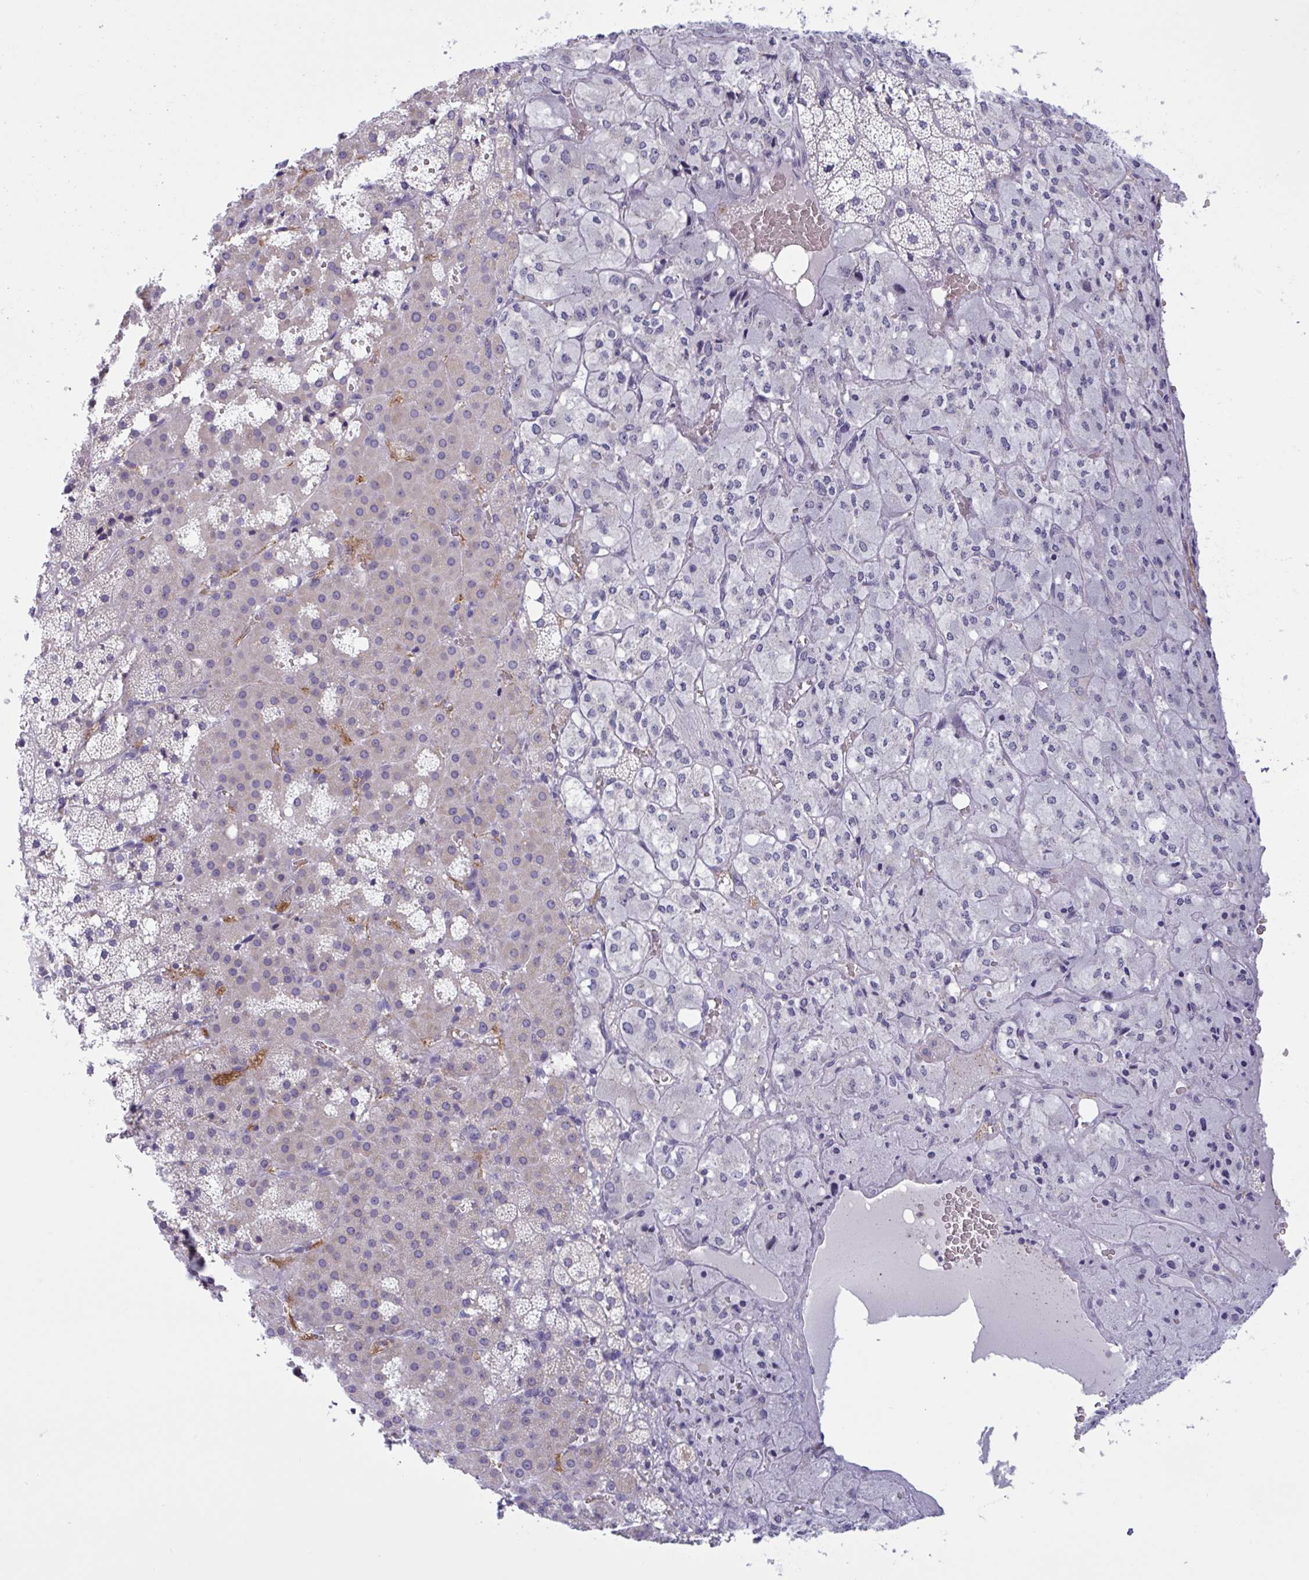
{"staining": {"intensity": "weak", "quantity": "<25%", "location": "cytoplasmic/membranous"}, "tissue": "adrenal gland", "cell_type": "Glandular cells", "image_type": "normal", "snomed": [{"axis": "morphology", "description": "Normal tissue, NOS"}, {"axis": "topography", "description": "Adrenal gland"}], "caption": "The photomicrograph reveals no staining of glandular cells in unremarkable adrenal gland. (DAB immunohistochemistry (IHC), high magnification).", "gene": "OXLD1", "patient": {"sex": "male", "age": 53}}